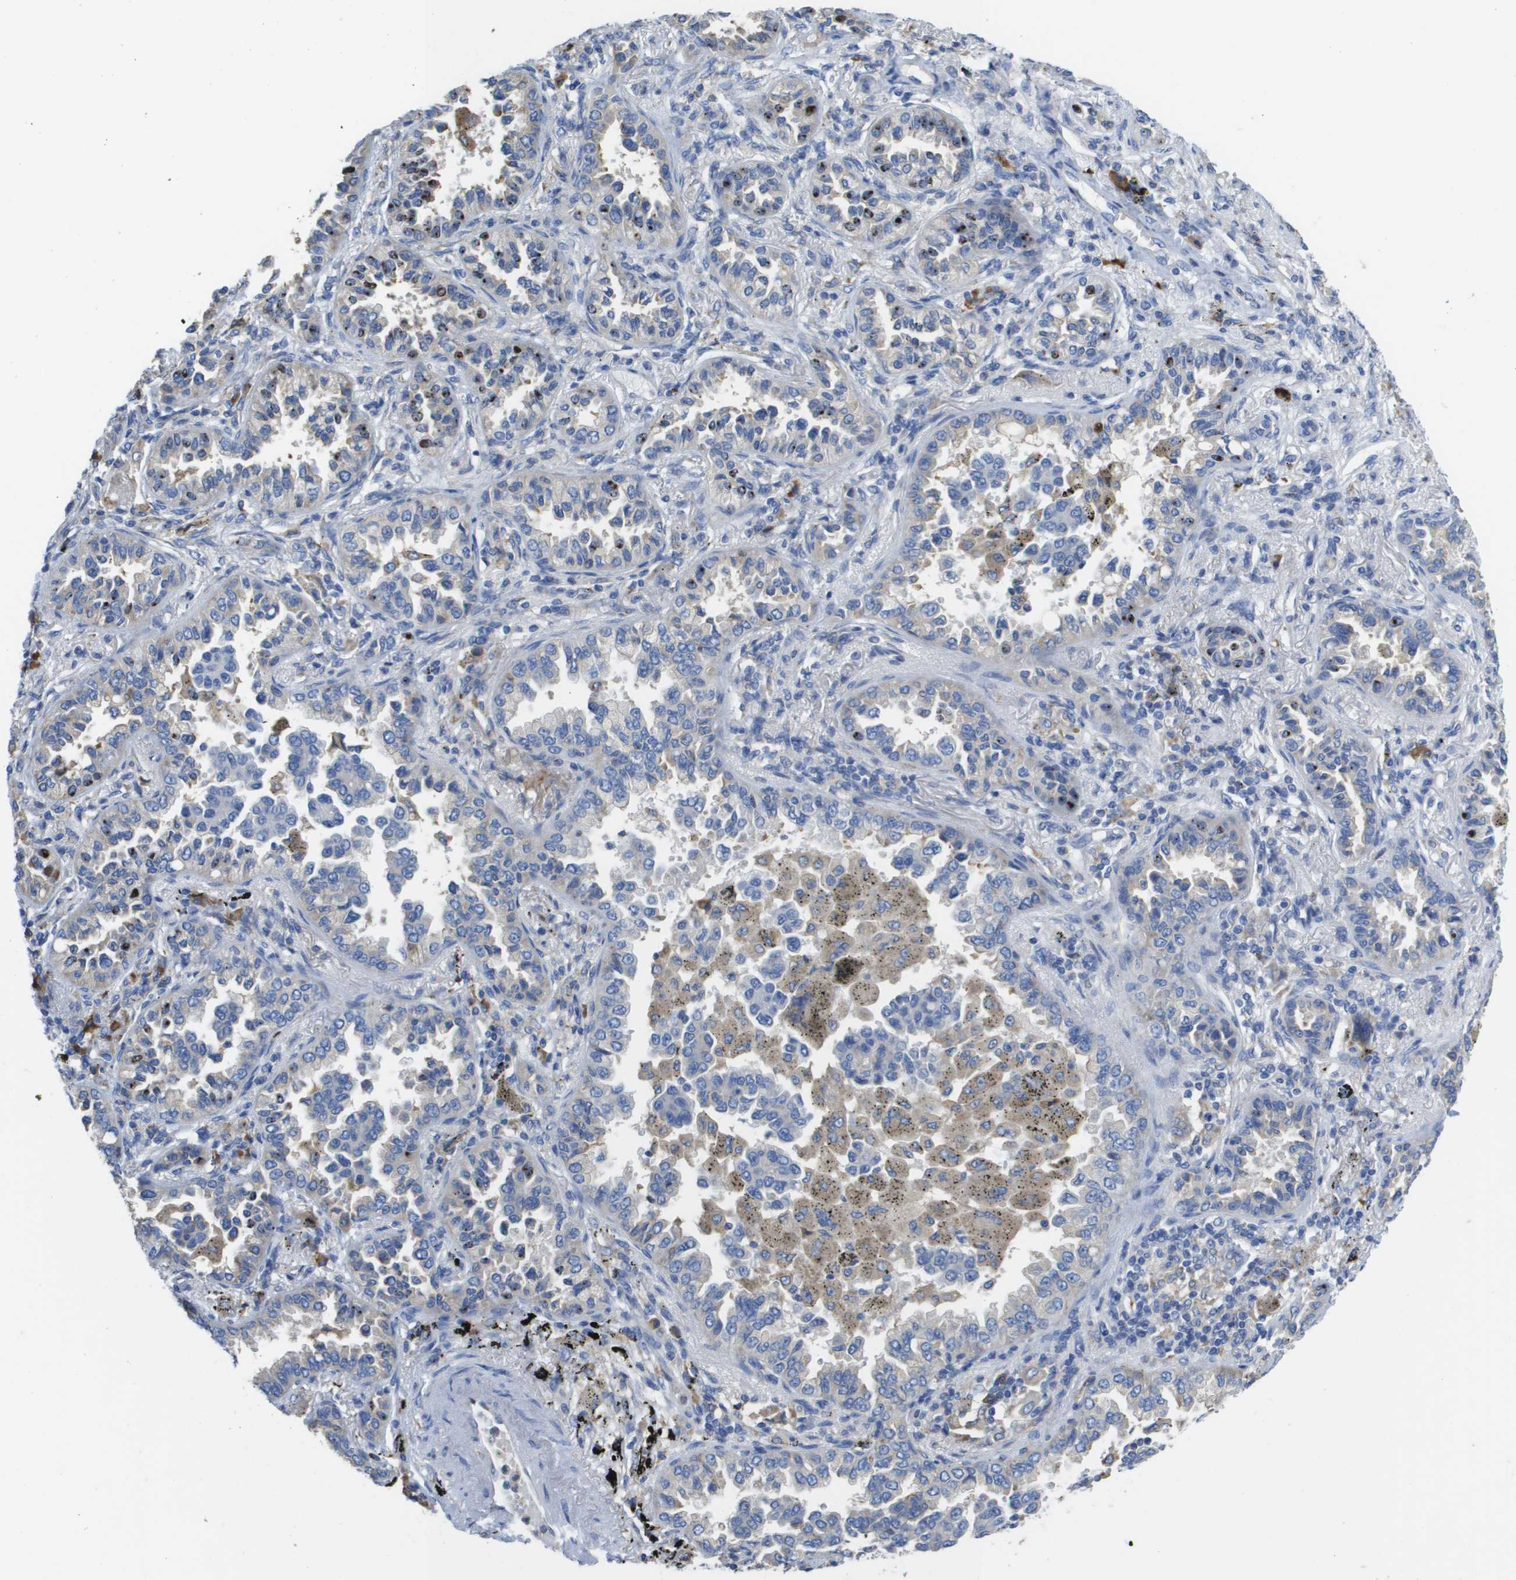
{"staining": {"intensity": "negative", "quantity": "none", "location": "none"}, "tissue": "lung cancer", "cell_type": "Tumor cells", "image_type": "cancer", "snomed": [{"axis": "morphology", "description": "Normal tissue, NOS"}, {"axis": "morphology", "description": "Adenocarcinoma, NOS"}, {"axis": "topography", "description": "Lung"}], "caption": "An IHC histopathology image of adenocarcinoma (lung) is shown. There is no staining in tumor cells of adenocarcinoma (lung). Nuclei are stained in blue.", "gene": "SDR42E1", "patient": {"sex": "male", "age": 59}}